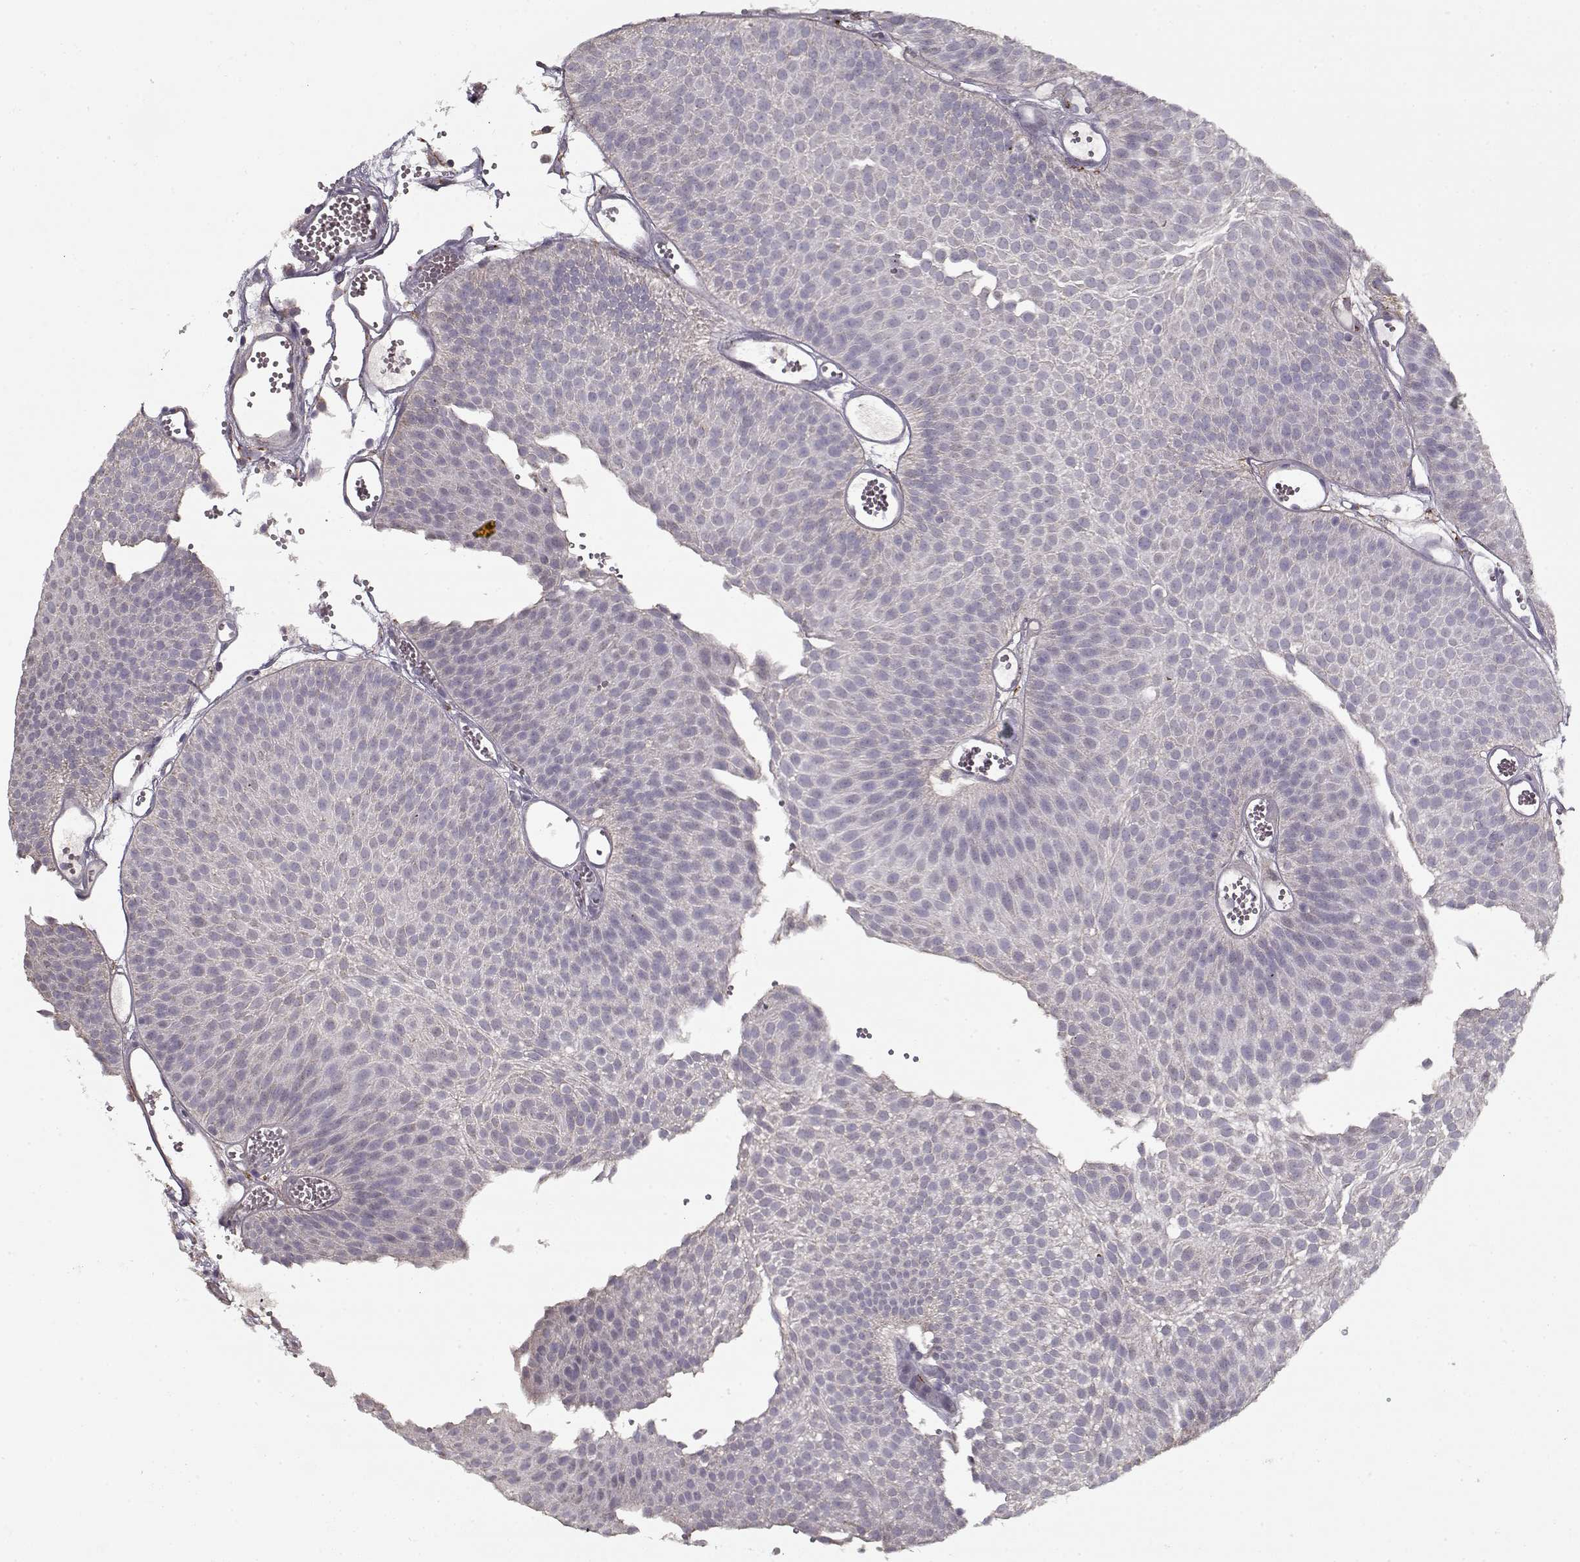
{"staining": {"intensity": "negative", "quantity": "none", "location": "none"}, "tissue": "urothelial cancer", "cell_type": "Tumor cells", "image_type": "cancer", "snomed": [{"axis": "morphology", "description": "Urothelial carcinoma, Low grade"}, {"axis": "topography", "description": "Urinary bladder"}], "caption": "DAB (3,3'-diaminobenzidine) immunohistochemical staining of urothelial carcinoma (low-grade) shows no significant expression in tumor cells.", "gene": "LAMA2", "patient": {"sex": "male", "age": 52}}